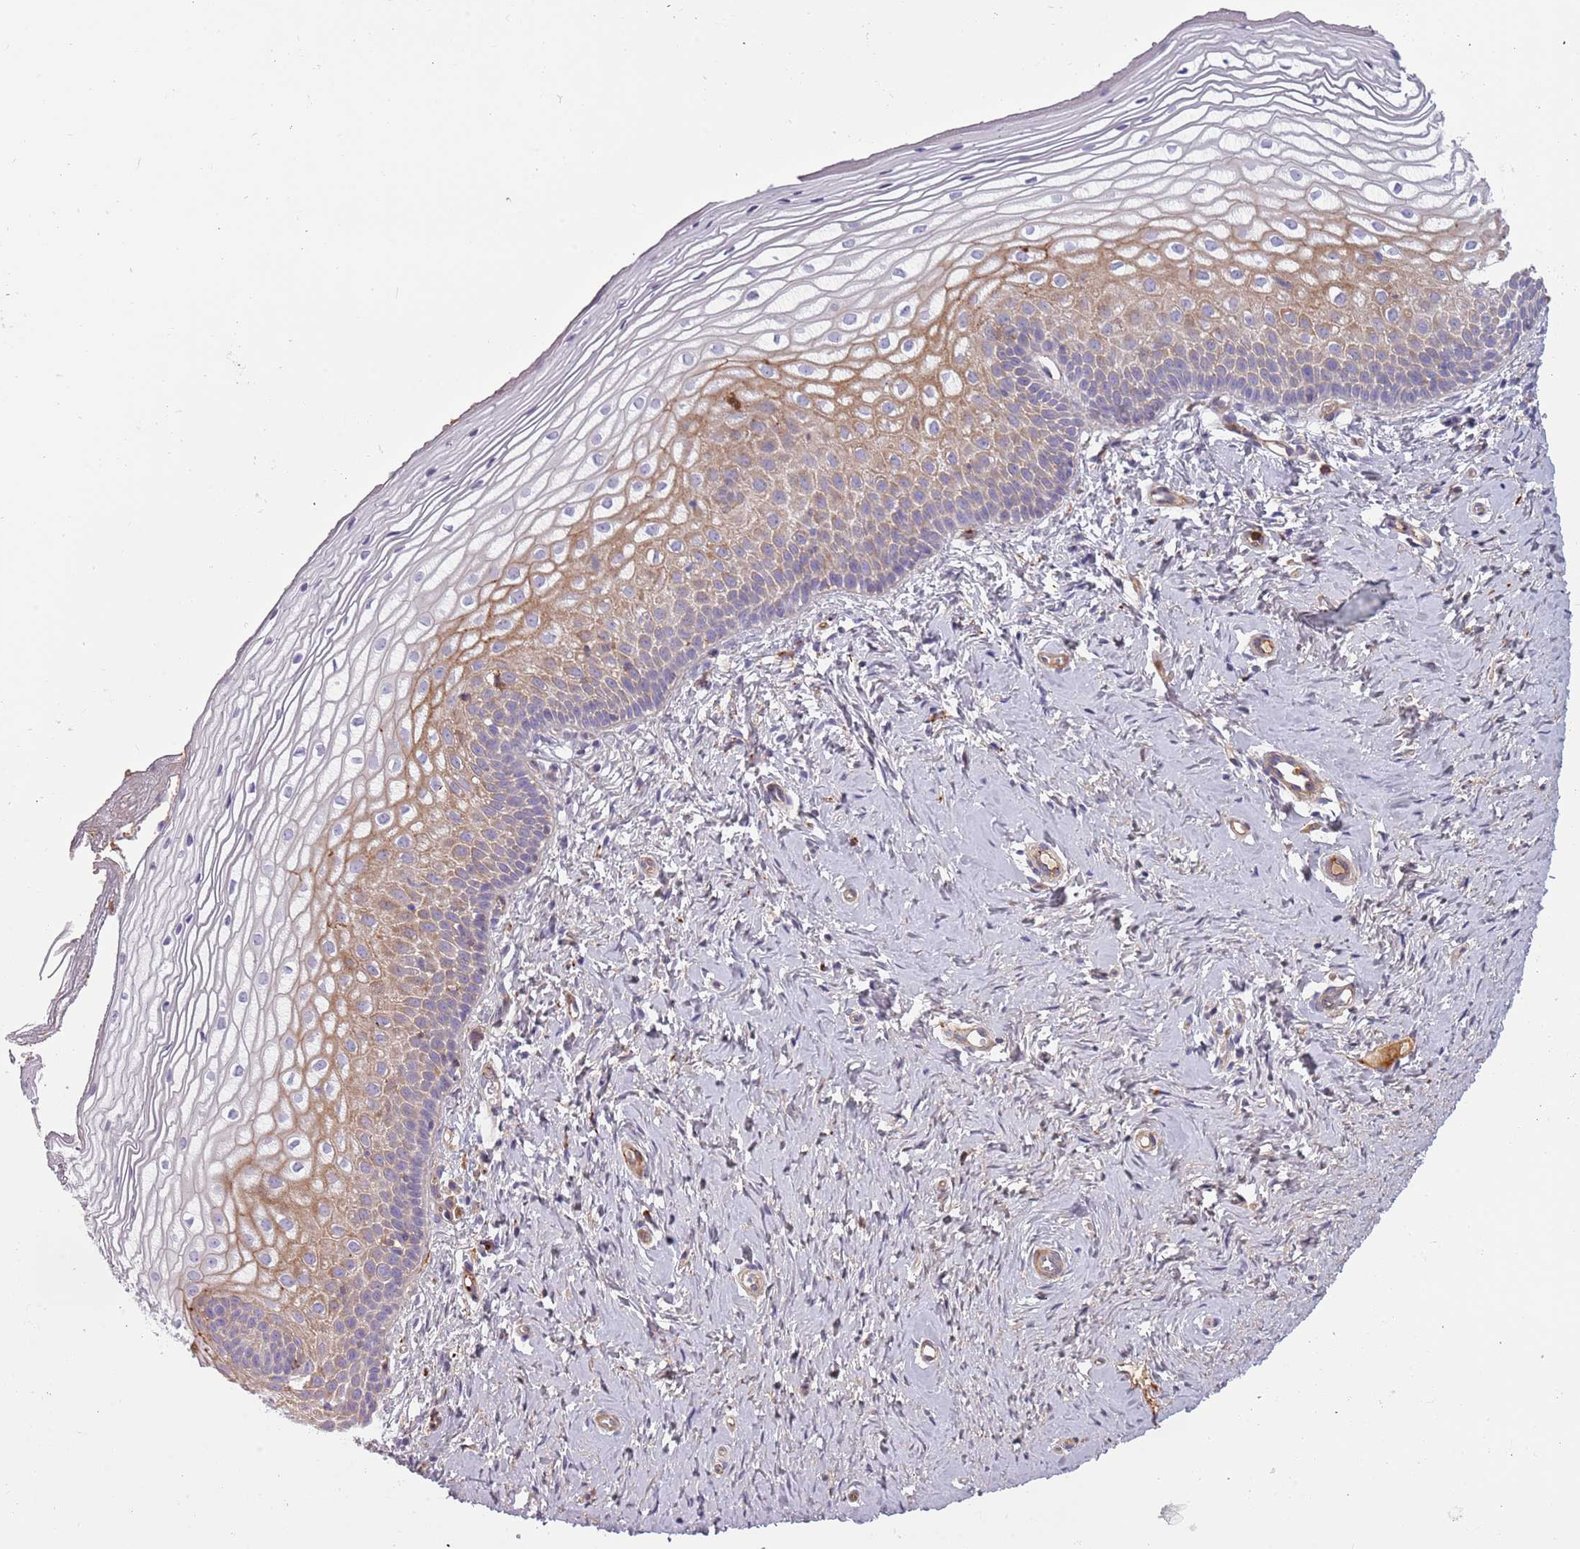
{"staining": {"intensity": "moderate", "quantity": "<25%", "location": "cytoplasmic/membranous"}, "tissue": "vagina", "cell_type": "Squamous epithelial cells", "image_type": "normal", "snomed": [{"axis": "morphology", "description": "Normal tissue, NOS"}, {"axis": "topography", "description": "Vagina"}], "caption": "The immunohistochemical stain highlights moderate cytoplasmic/membranous expression in squamous epithelial cells of benign vagina. The protein is stained brown, and the nuclei are stained in blue (DAB IHC with brightfield microscopy, high magnification).", "gene": "NADK", "patient": {"sex": "female", "age": 65}}